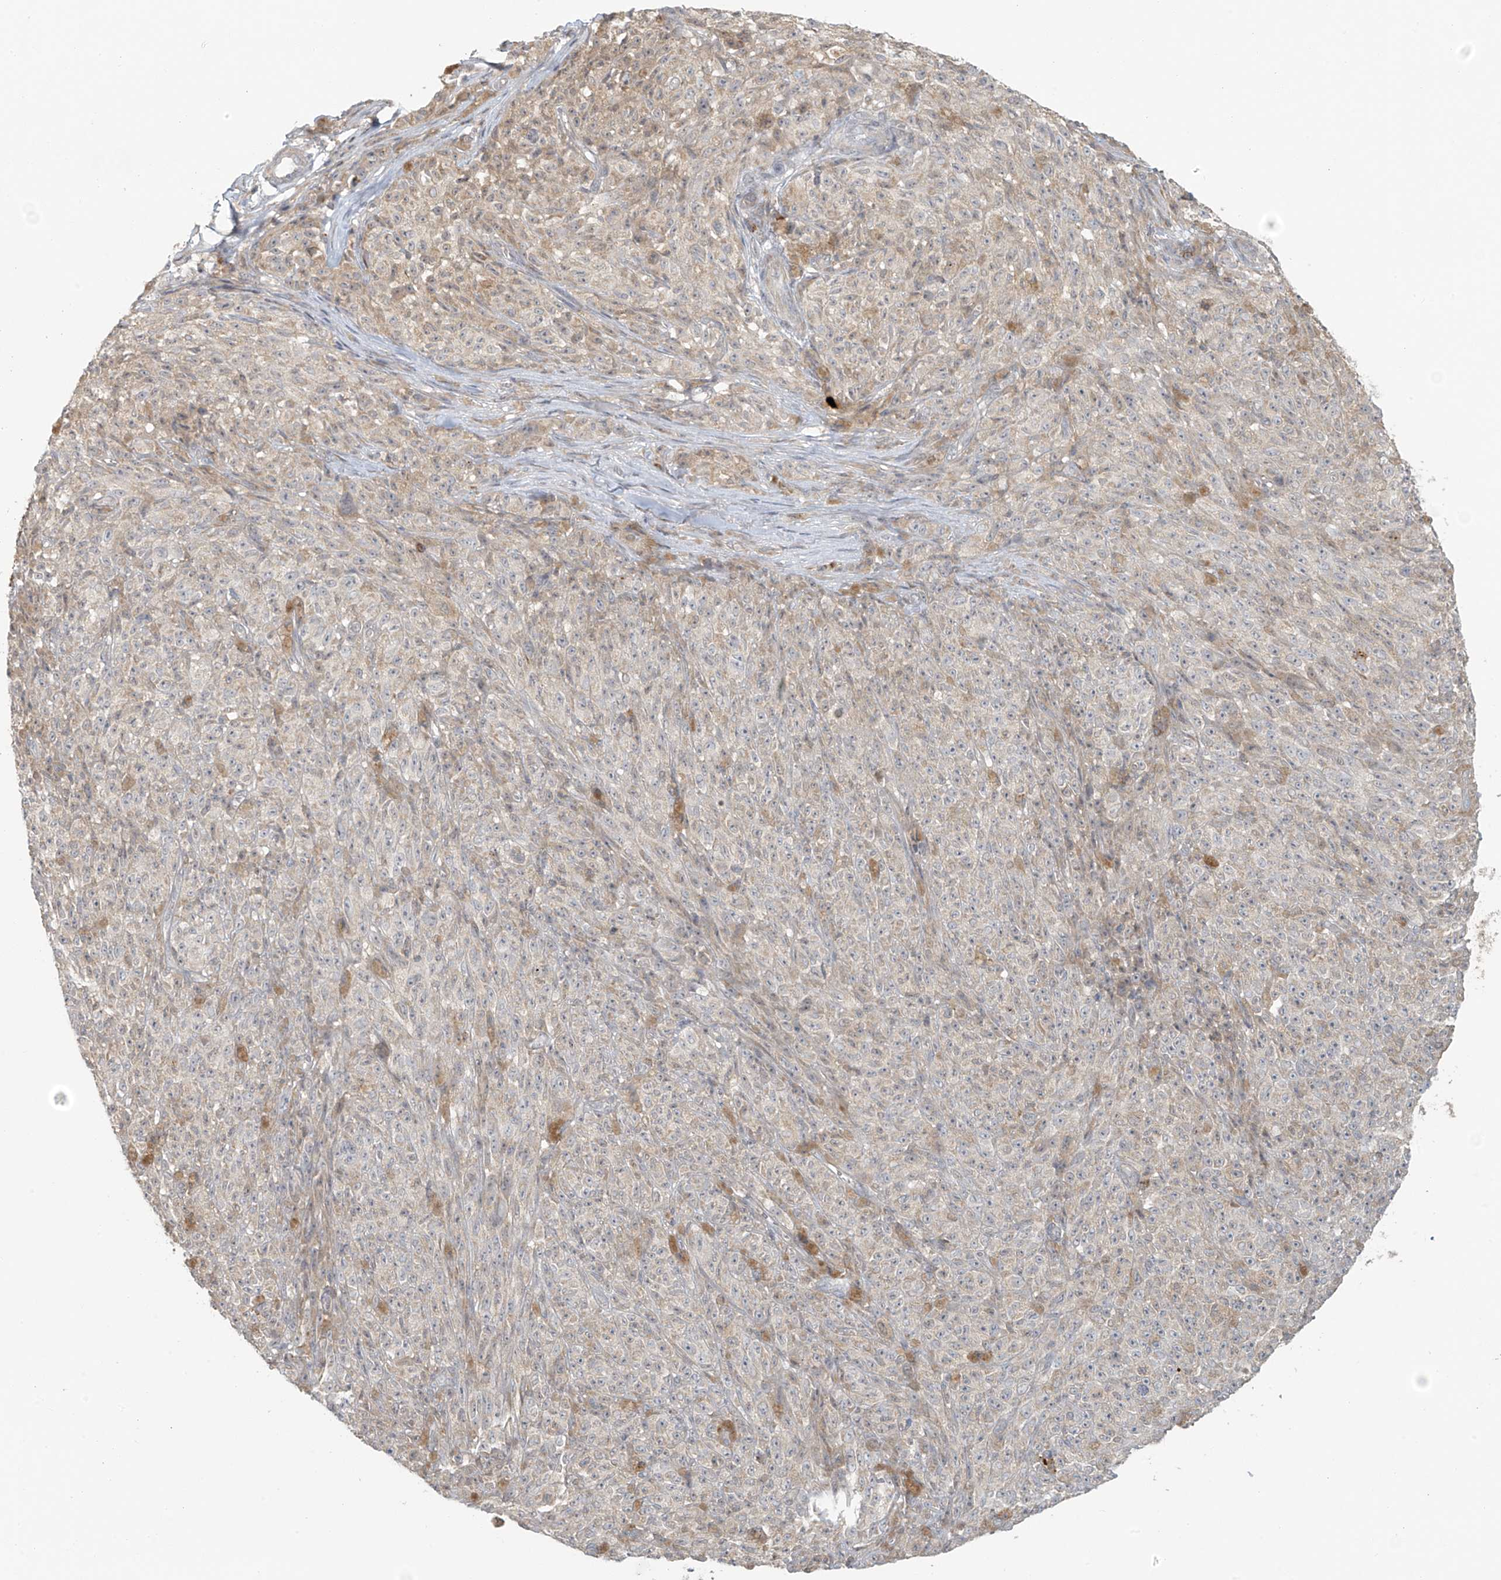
{"staining": {"intensity": "negative", "quantity": "none", "location": "none"}, "tissue": "melanoma", "cell_type": "Tumor cells", "image_type": "cancer", "snomed": [{"axis": "morphology", "description": "Malignant melanoma, NOS"}, {"axis": "topography", "description": "Skin"}], "caption": "A photomicrograph of melanoma stained for a protein displays no brown staining in tumor cells. (DAB immunohistochemistry (IHC), high magnification).", "gene": "HDDC2", "patient": {"sex": "female", "age": 82}}